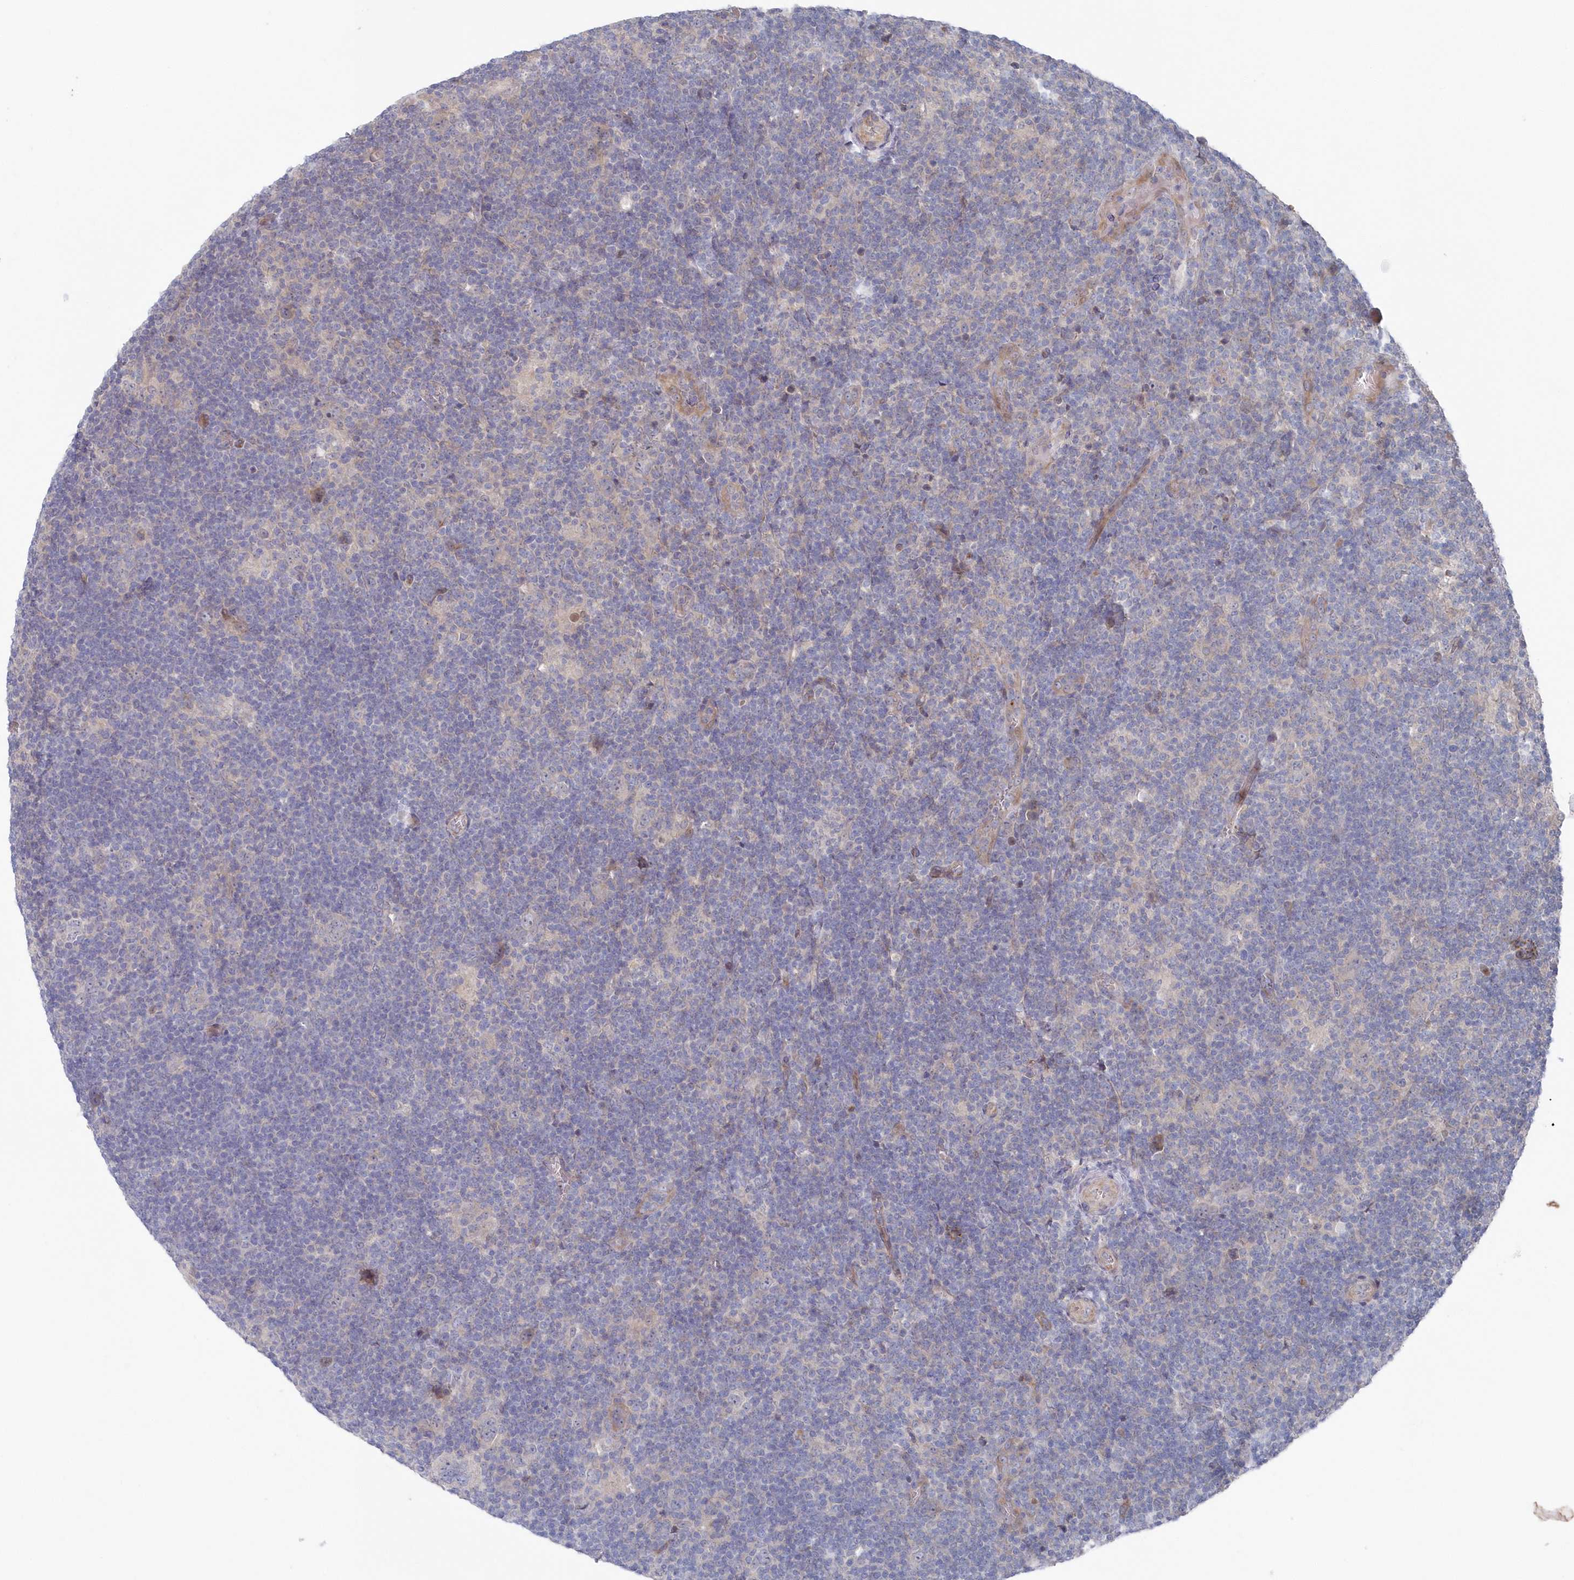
{"staining": {"intensity": "negative", "quantity": "none", "location": "none"}, "tissue": "lymphoma", "cell_type": "Tumor cells", "image_type": "cancer", "snomed": [{"axis": "morphology", "description": "Hodgkin's disease, NOS"}, {"axis": "topography", "description": "Lymph node"}], "caption": "The photomicrograph displays no significant staining in tumor cells of lymphoma.", "gene": "KIAA1586", "patient": {"sex": "female", "age": 57}}